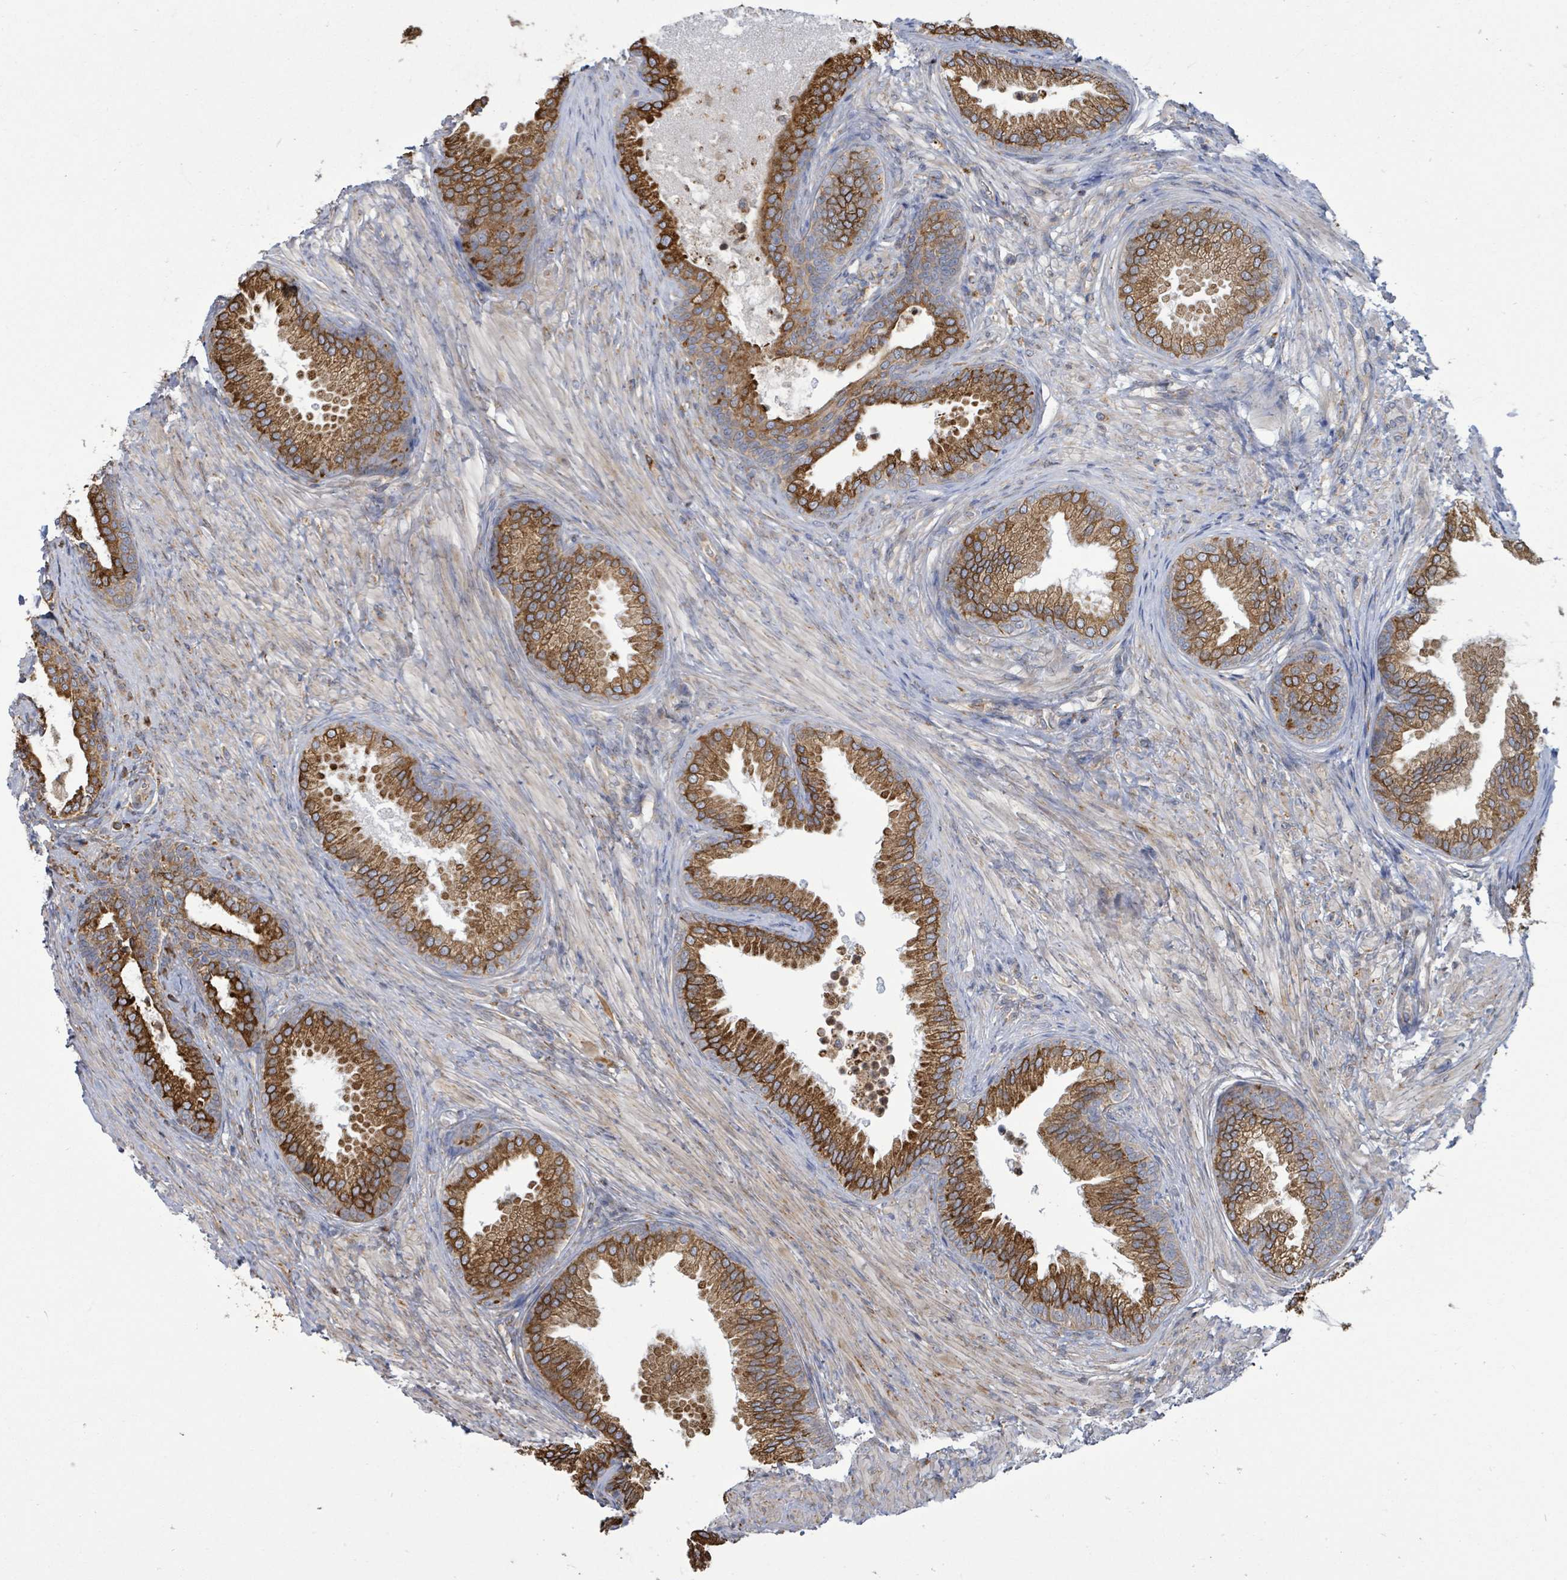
{"staining": {"intensity": "strong", "quantity": ">75%", "location": "cytoplasmic/membranous"}, "tissue": "prostate", "cell_type": "Glandular cells", "image_type": "normal", "snomed": [{"axis": "morphology", "description": "Normal tissue, NOS"}, {"axis": "topography", "description": "Prostate"}], "caption": "This is an image of immunohistochemistry (IHC) staining of unremarkable prostate, which shows strong expression in the cytoplasmic/membranous of glandular cells.", "gene": "RFPL4AL1", "patient": {"sex": "male", "age": 76}}